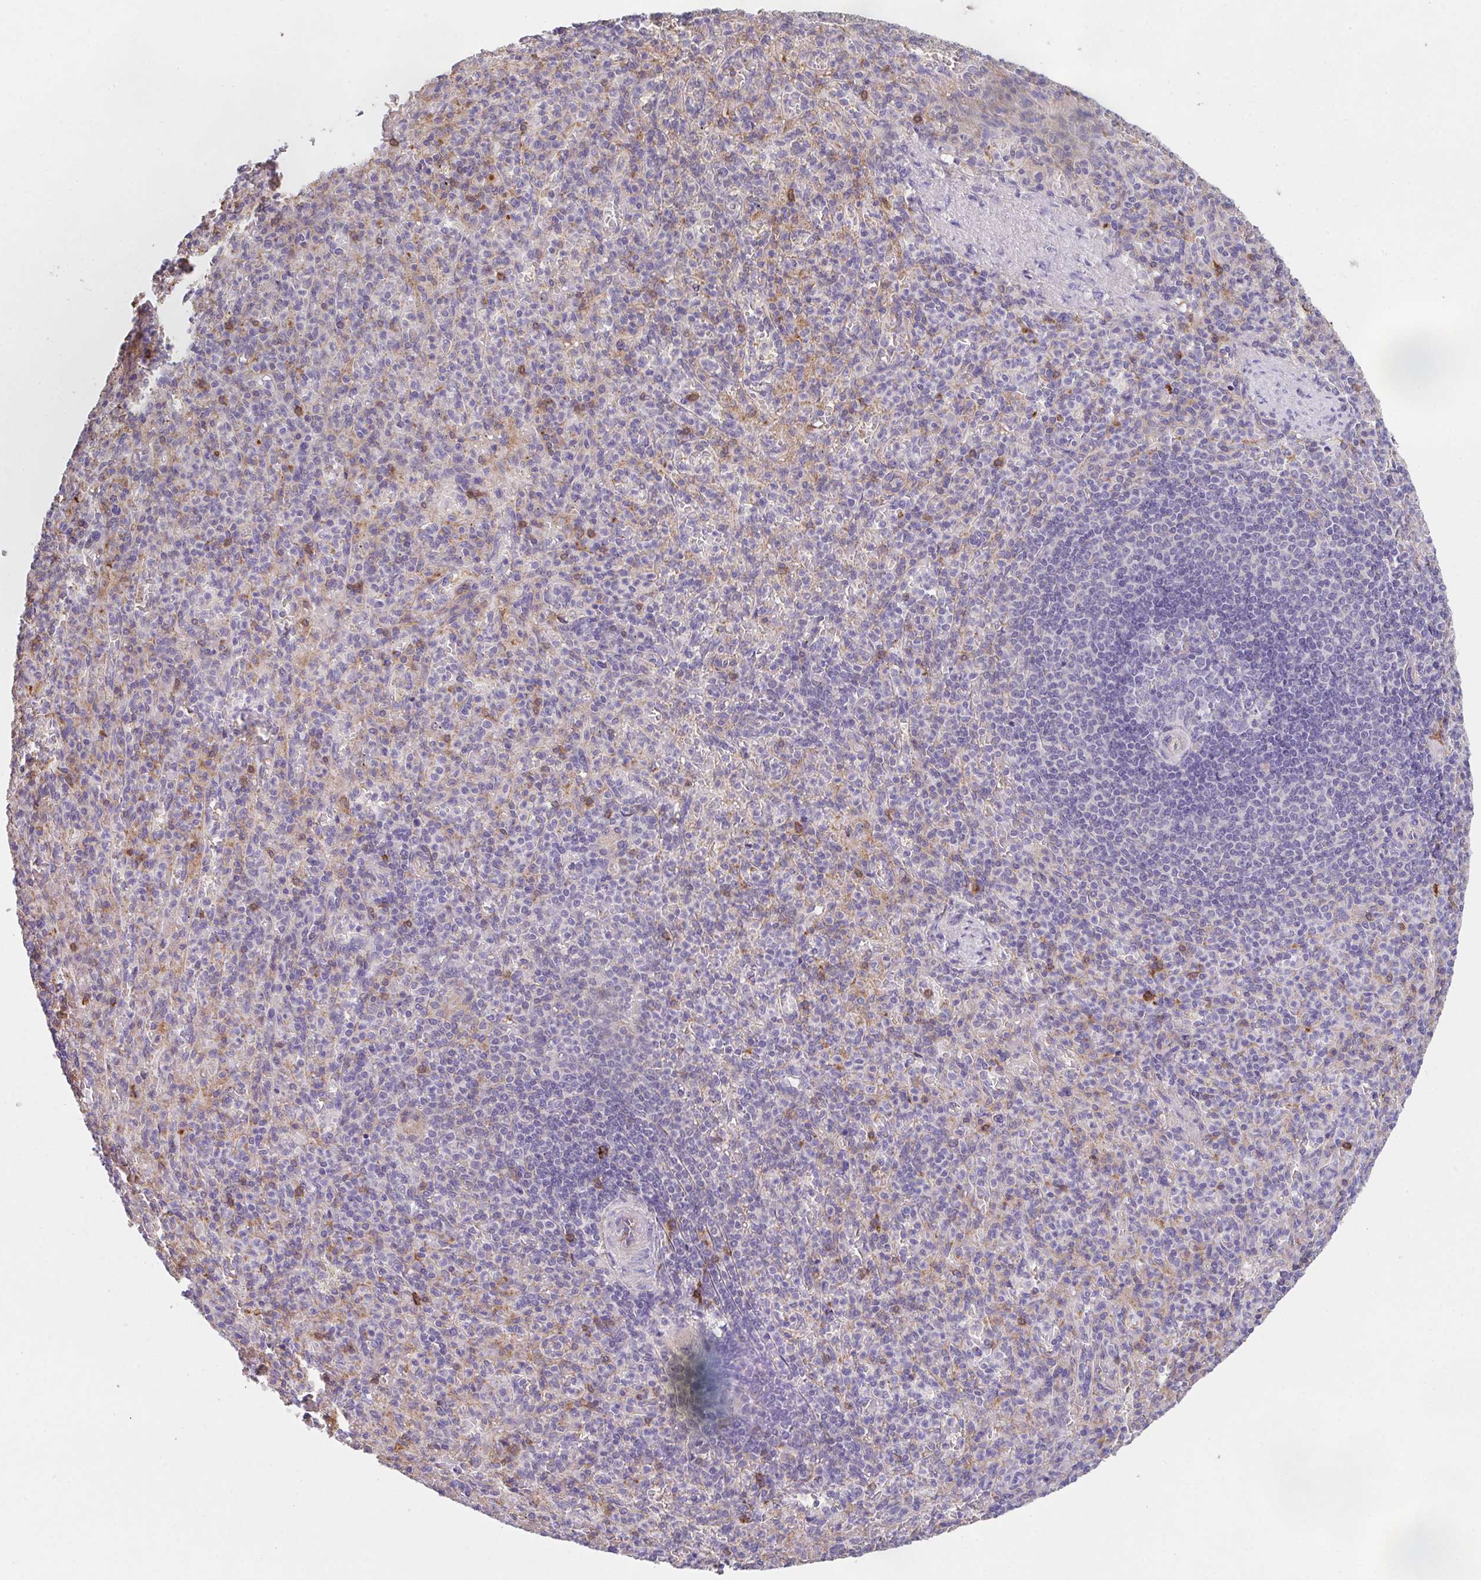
{"staining": {"intensity": "strong", "quantity": "<25%", "location": "cytoplasmic/membranous"}, "tissue": "spleen", "cell_type": "Cells in red pulp", "image_type": "normal", "snomed": [{"axis": "morphology", "description": "Normal tissue, NOS"}, {"axis": "topography", "description": "Spleen"}], "caption": "A medium amount of strong cytoplasmic/membranous expression is appreciated in approximately <25% of cells in red pulp in normal spleen. (DAB (3,3'-diaminobenzidine) IHC, brown staining for protein, blue staining for nuclei).", "gene": "DBN1", "patient": {"sex": "female", "age": 74}}